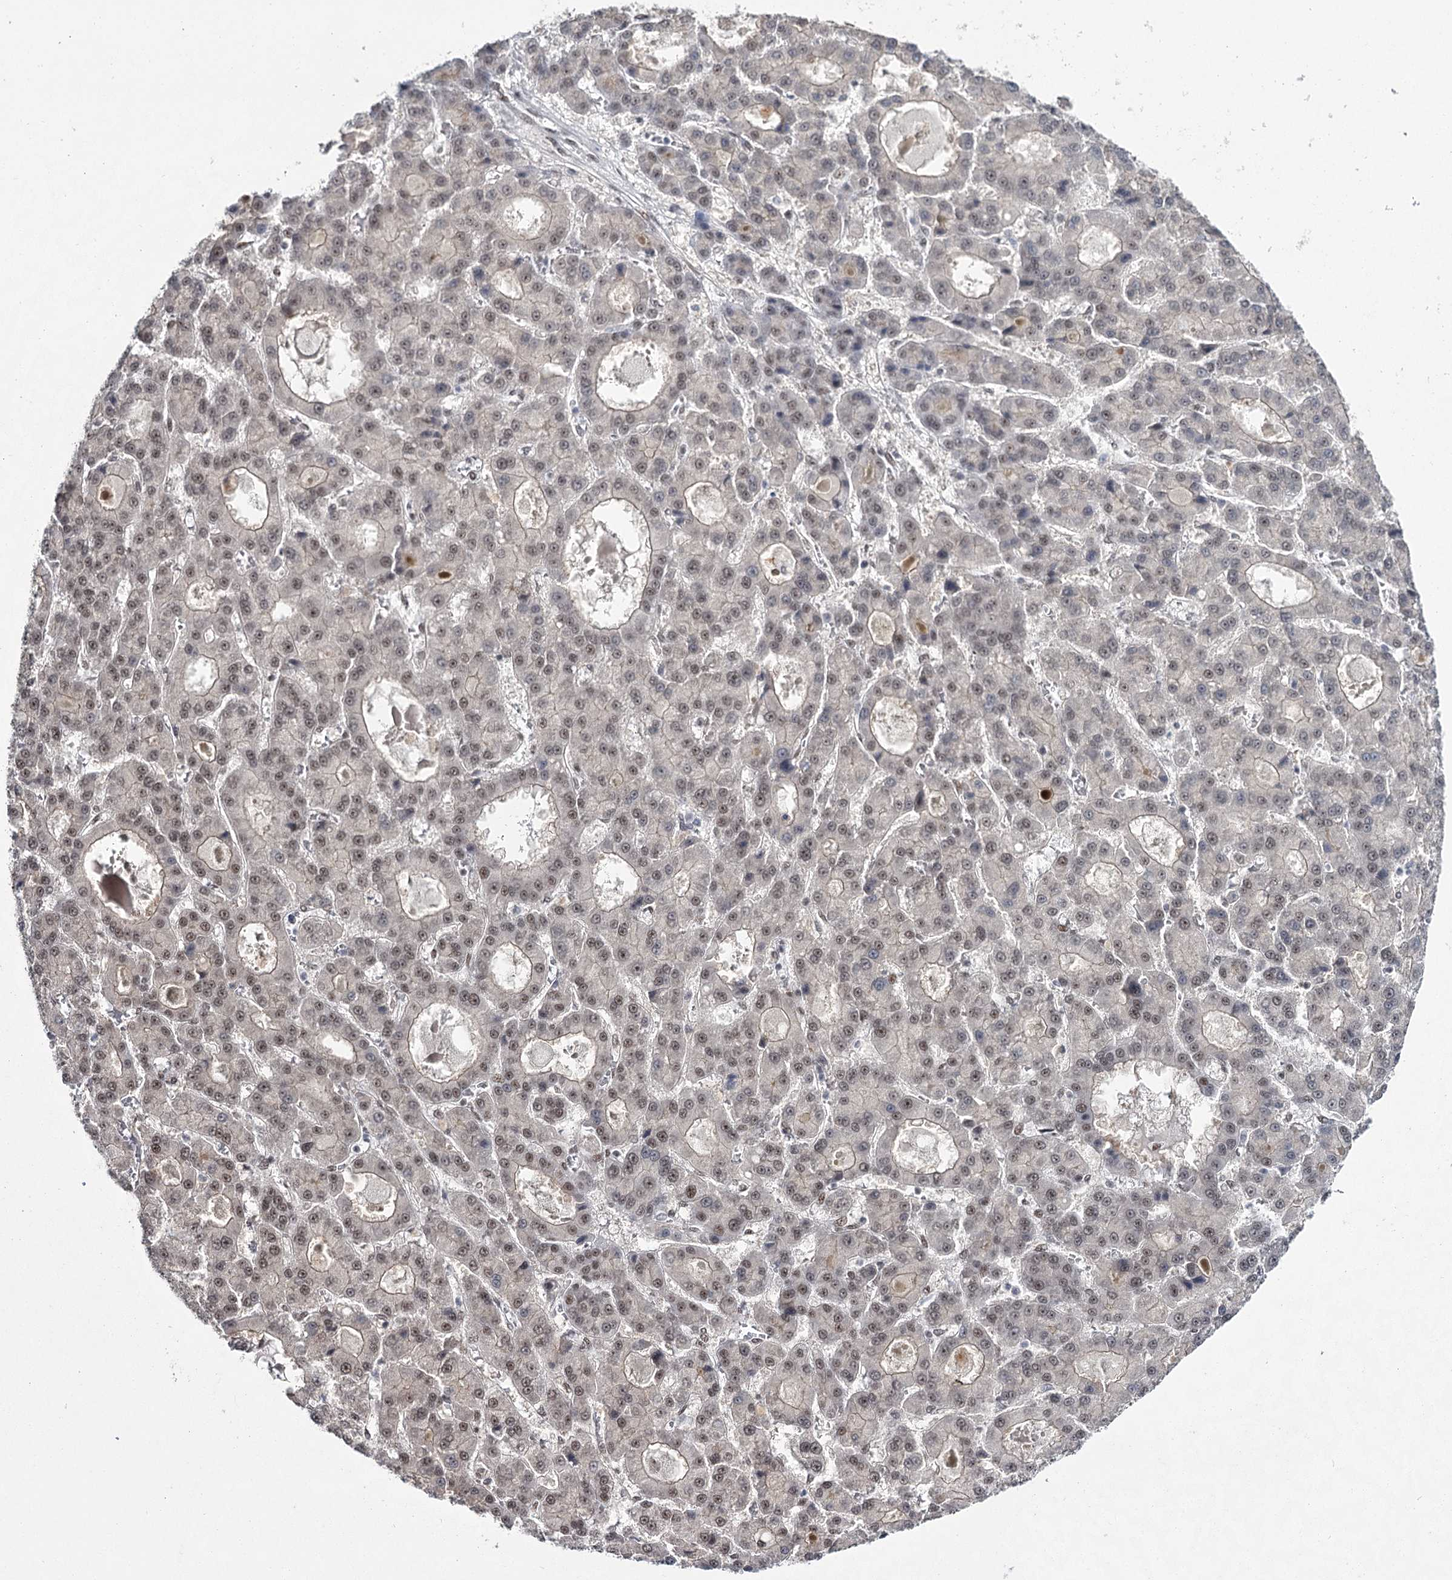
{"staining": {"intensity": "moderate", "quantity": ">75%", "location": "nuclear"}, "tissue": "liver cancer", "cell_type": "Tumor cells", "image_type": "cancer", "snomed": [{"axis": "morphology", "description": "Carcinoma, Hepatocellular, NOS"}, {"axis": "topography", "description": "Liver"}], "caption": "Hepatocellular carcinoma (liver) was stained to show a protein in brown. There is medium levels of moderate nuclear staining in about >75% of tumor cells.", "gene": "SCAF8", "patient": {"sex": "male", "age": 70}}